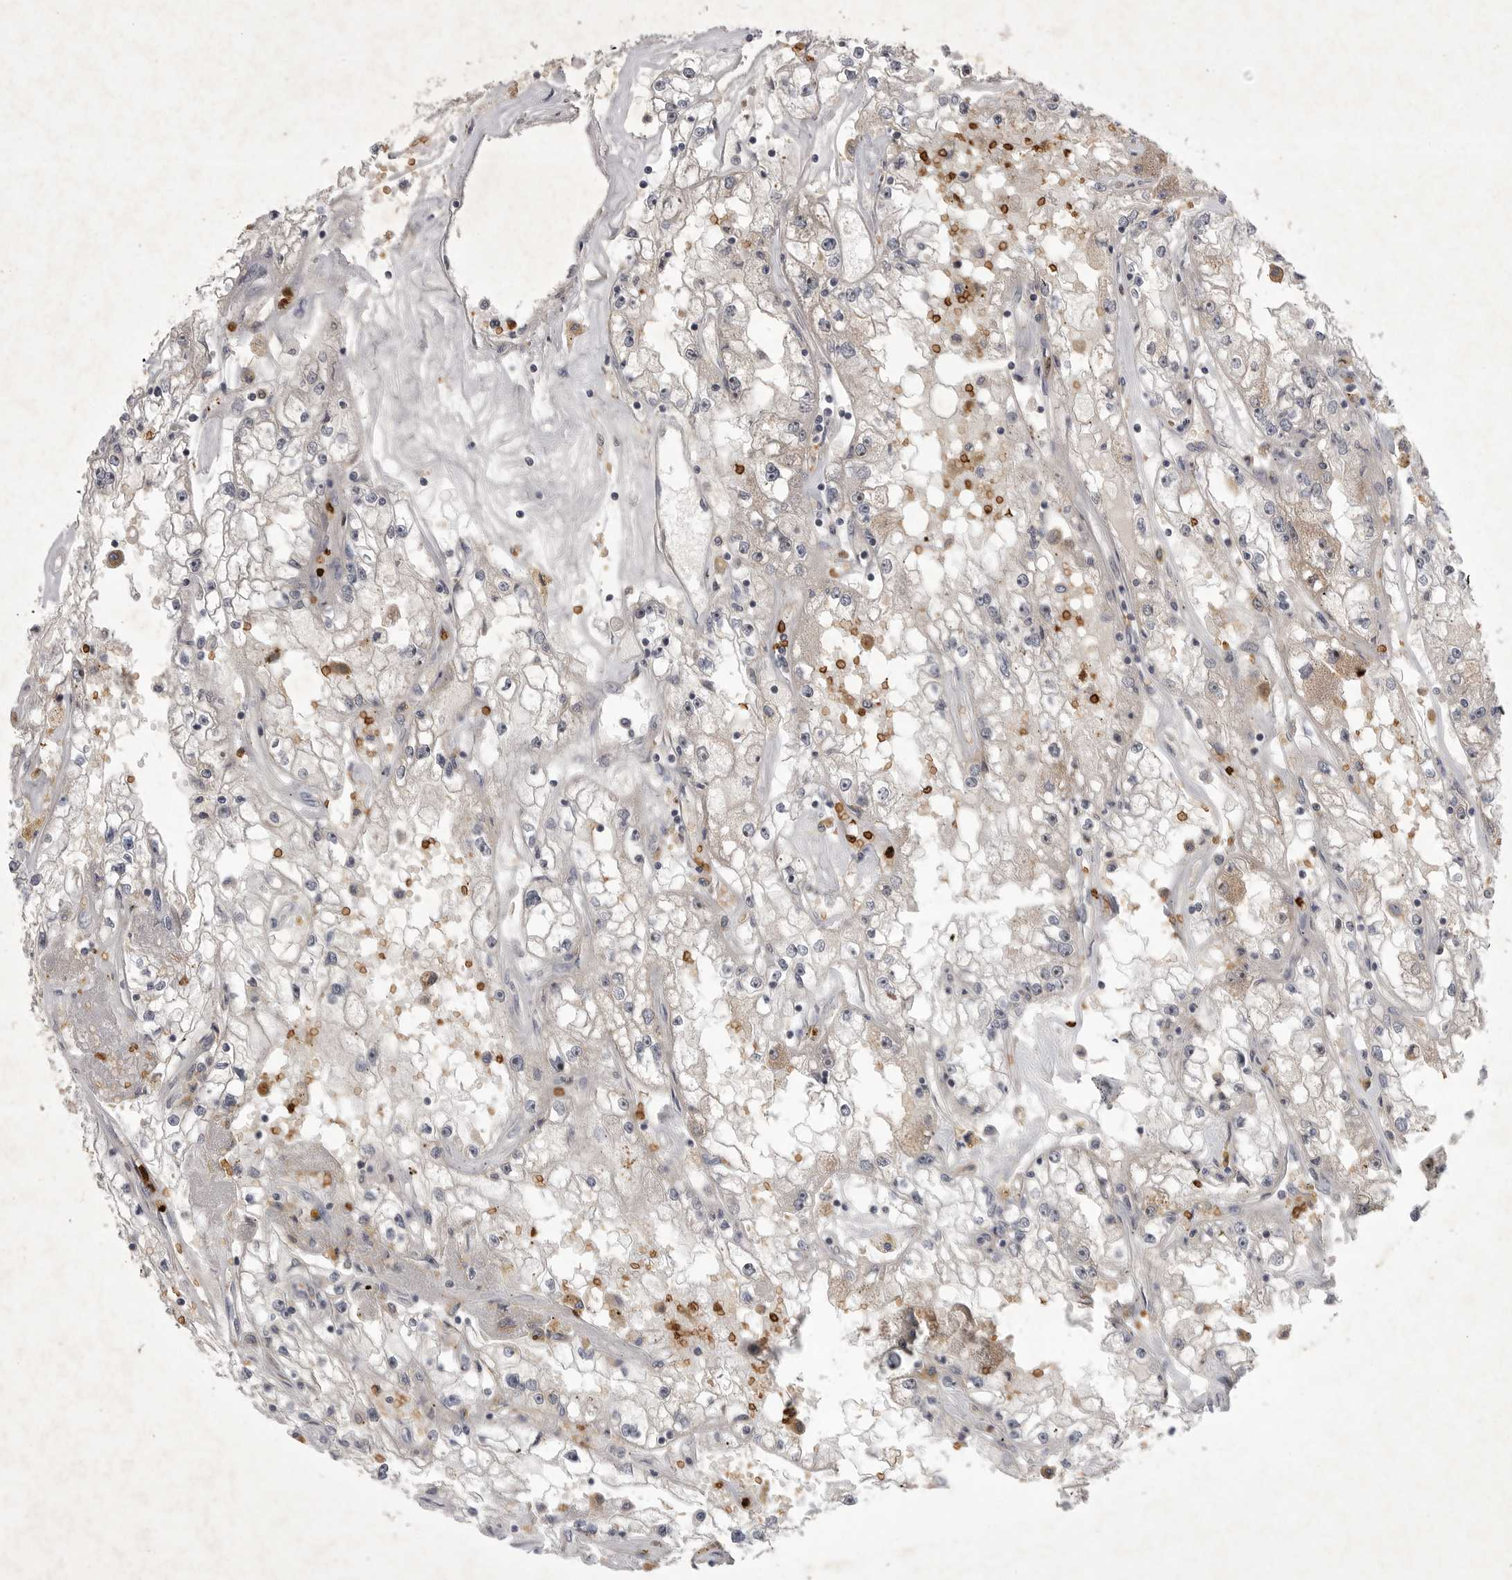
{"staining": {"intensity": "negative", "quantity": "none", "location": "none"}, "tissue": "renal cancer", "cell_type": "Tumor cells", "image_type": "cancer", "snomed": [{"axis": "morphology", "description": "Adenocarcinoma, NOS"}, {"axis": "topography", "description": "Kidney"}], "caption": "IHC photomicrograph of neoplastic tissue: renal adenocarcinoma stained with DAB (3,3'-diaminobenzidine) displays no significant protein positivity in tumor cells.", "gene": "UBE3D", "patient": {"sex": "male", "age": 56}}